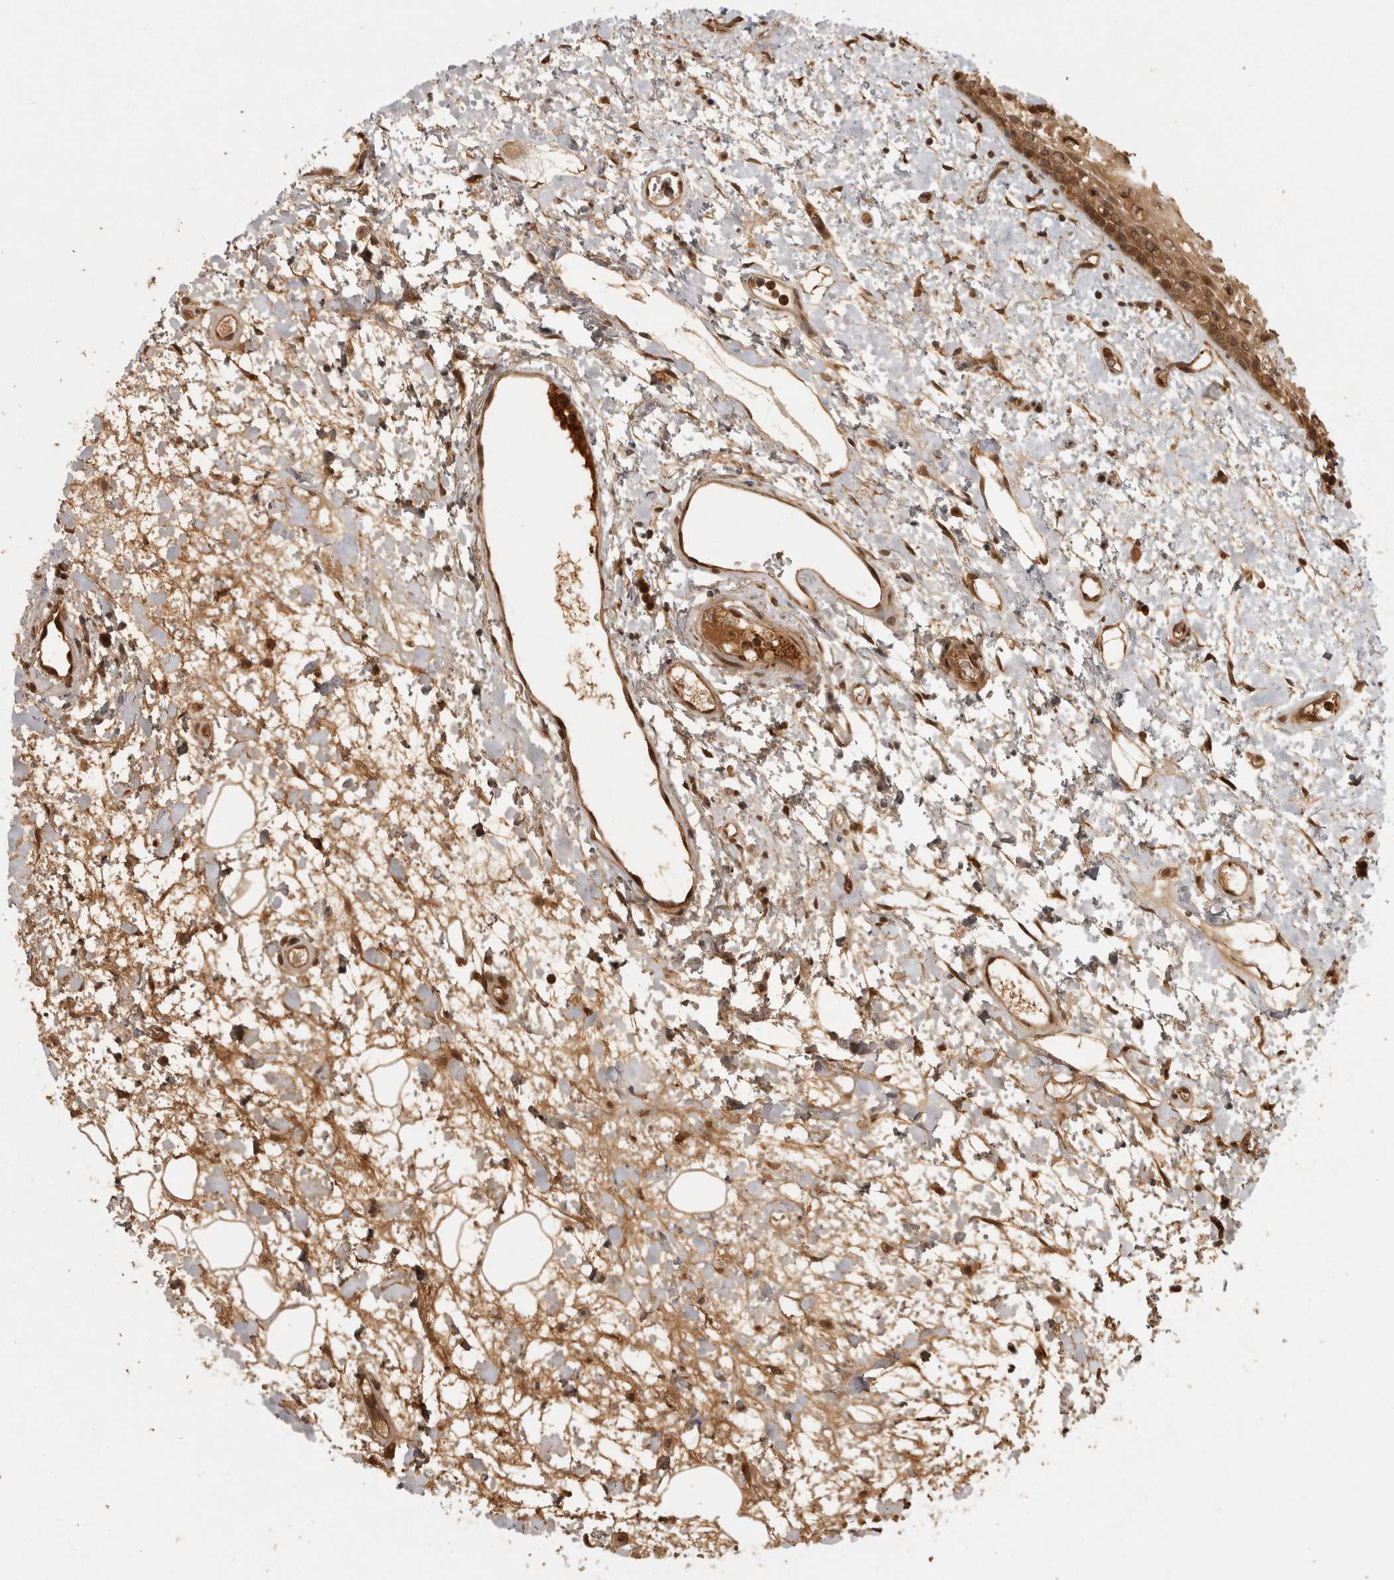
{"staining": {"intensity": "moderate", "quantity": "25%-75%", "location": "cytoplasmic/membranous,nuclear"}, "tissue": "oral mucosa", "cell_type": "Squamous epithelial cells", "image_type": "normal", "snomed": [{"axis": "morphology", "description": "Normal tissue, NOS"}, {"axis": "topography", "description": "Oral tissue"}], "caption": "The micrograph reveals immunohistochemical staining of unremarkable oral mucosa. There is moderate cytoplasmic/membranous,nuclear staining is appreciated in about 25%-75% of squamous epithelial cells.", "gene": "CAMSAP2", "patient": {"sex": "female", "age": 76}}